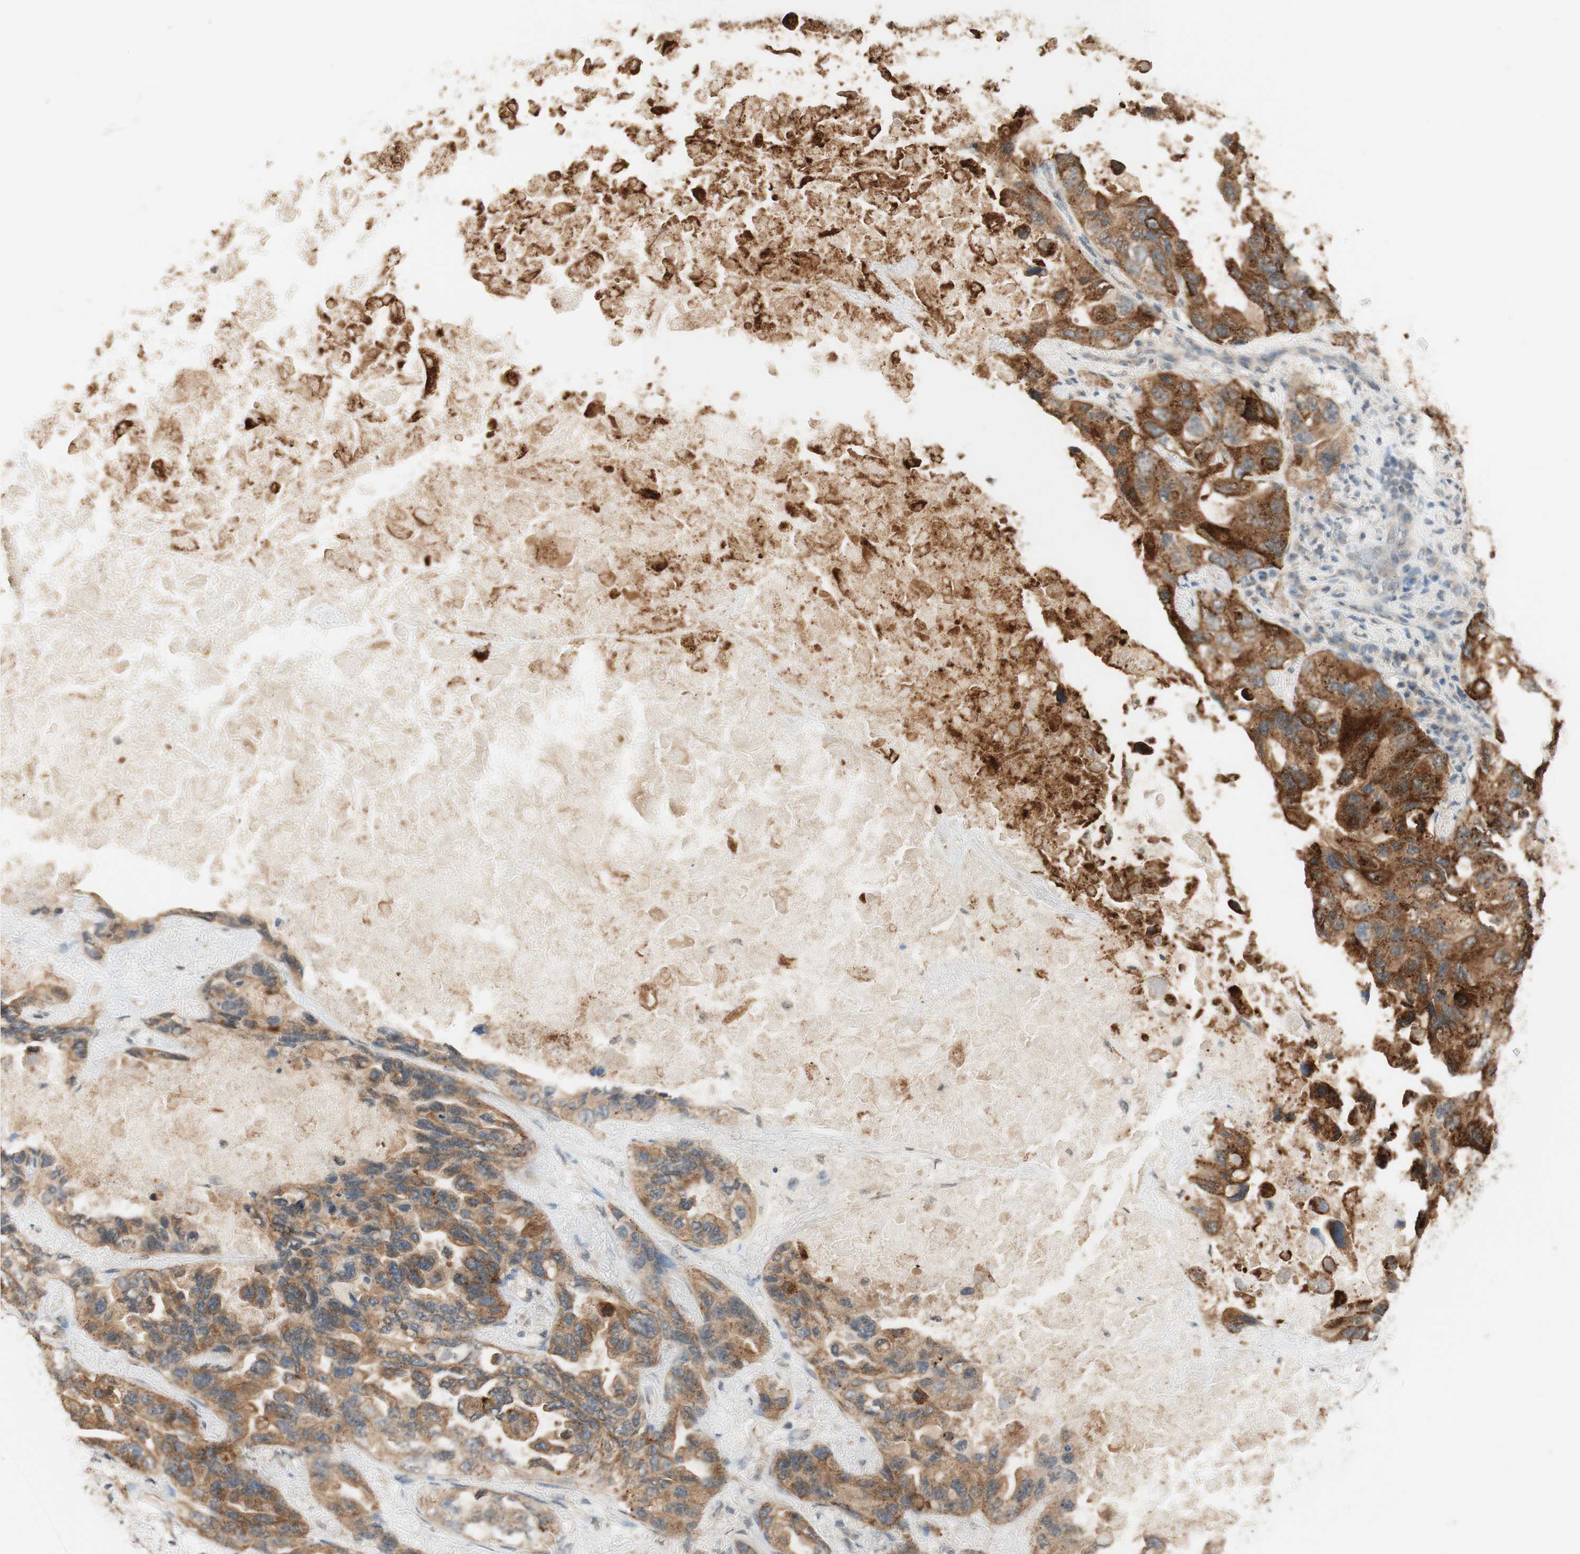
{"staining": {"intensity": "moderate", "quantity": ">75%", "location": "cytoplasmic/membranous"}, "tissue": "lung cancer", "cell_type": "Tumor cells", "image_type": "cancer", "snomed": [{"axis": "morphology", "description": "Squamous cell carcinoma, NOS"}, {"axis": "topography", "description": "Lung"}], "caption": "High-magnification brightfield microscopy of lung cancer stained with DAB (3,3'-diaminobenzidine) (brown) and counterstained with hematoxylin (blue). tumor cells exhibit moderate cytoplasmic/membranous expression is present in approximately>75% of cells.", "gene": "SPINT2", "patient": {"sex": "female", "age": 73}}